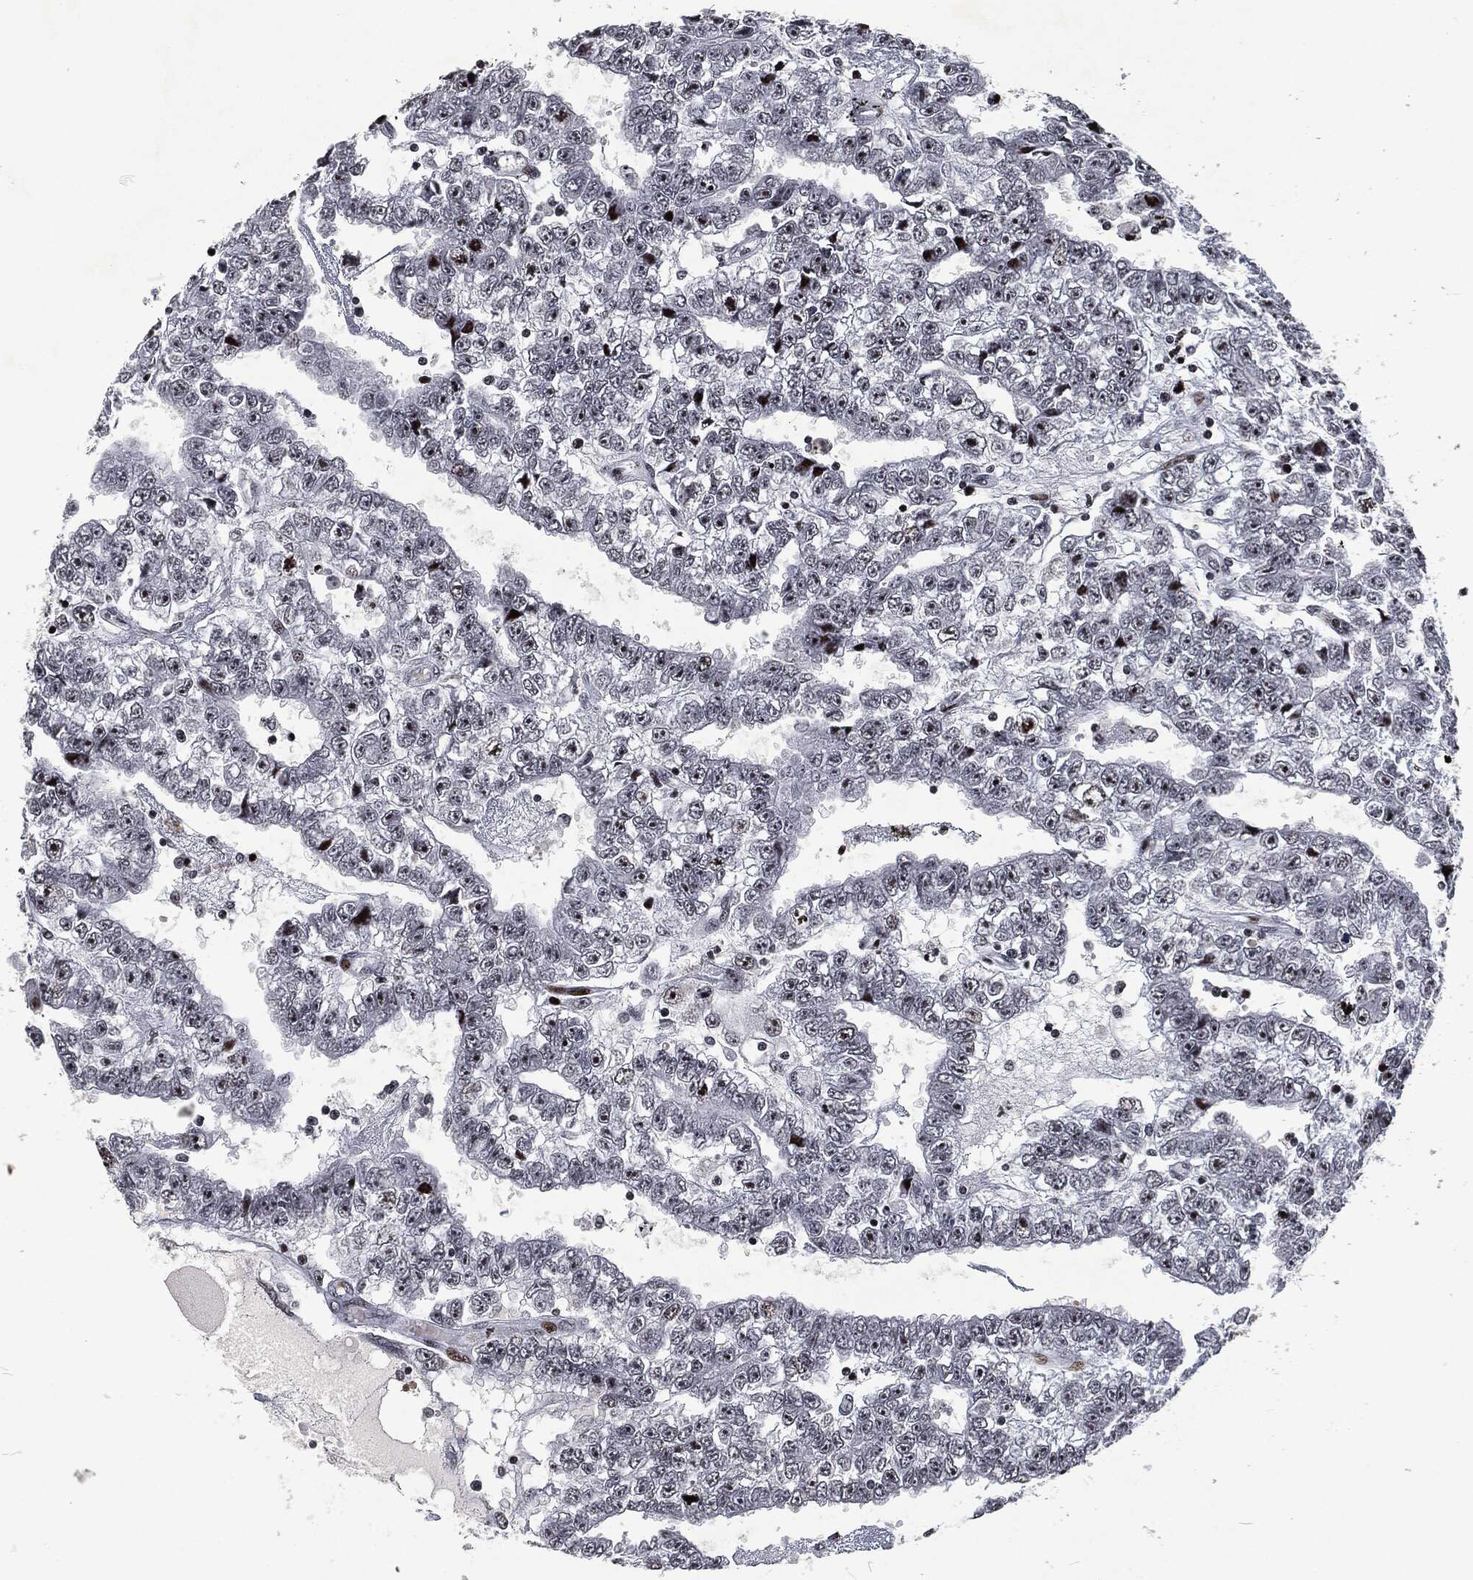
{"staining": {"intensity": "negative", "quantity": "none", "location": "none"}, "tissue": "testis cancer", "cell_type": "Tumor cells", "image_type": "cancer", "snomed": [{"axis": "morphology", "description": "Carcinoma, Embryonal, NOS"}, {"axis": "topography", "description": "Testis"}], "caption": "The IHC histopathology image has no significant expression in tumor cells of embryonal carcinoma (testis) tissue.", "gene": "EGFR", "patient": {"sex": "male", "age": 25}}